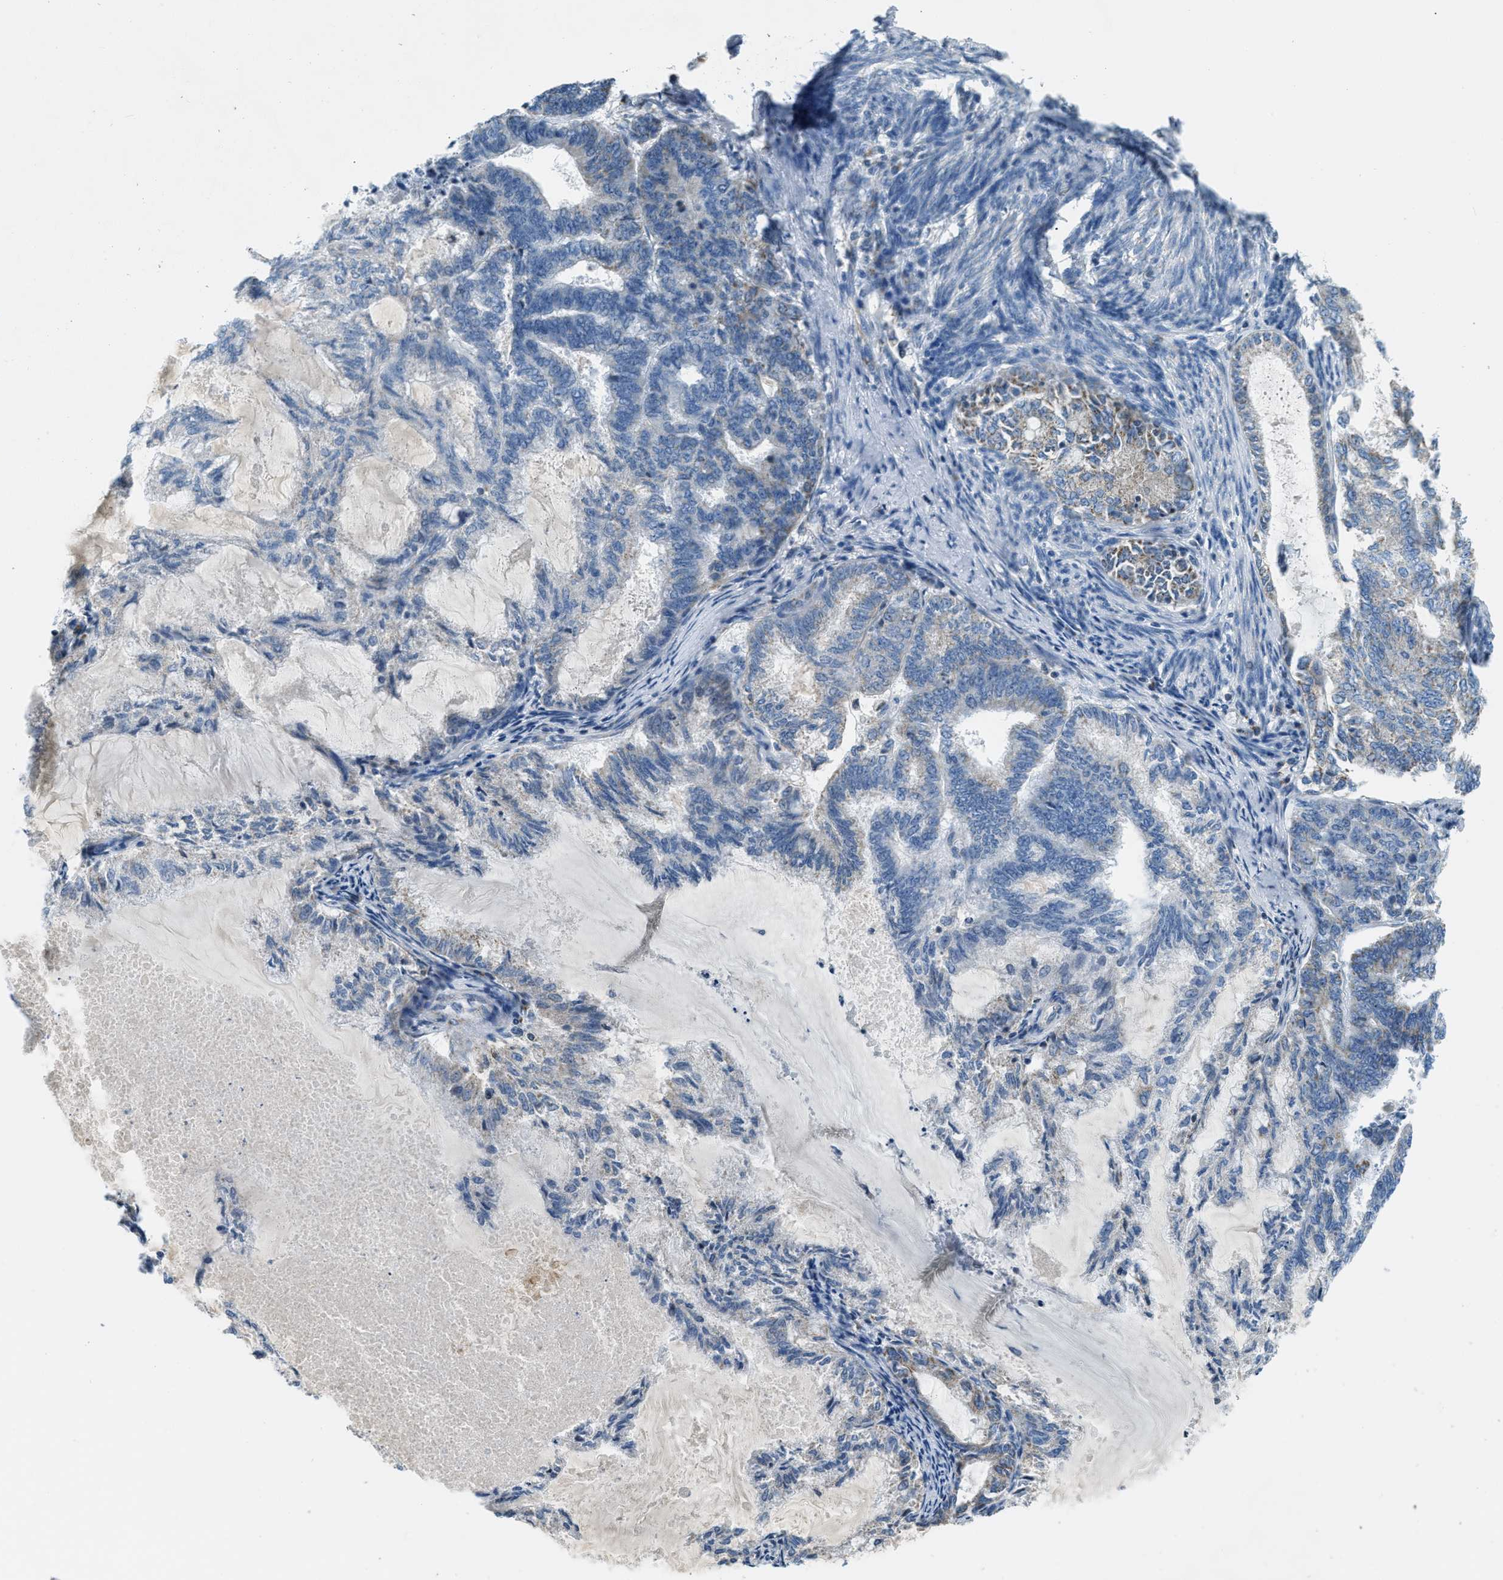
{"staining": {"intensity": "moderate", "quantity": "<25%", "location": "cytoplasmic/membranous"}, "tissue": "endometrial cancer", "cell_type": "Tumor cells", "image_type": "cancer", "snomed": [{"axis": "morphology", "description": "Adenocarcinoma, NOS"}, {"axis": "topography", "description": "Endometrium"}], "caption": "Tumor cells demonstrate low levels of moderate cytoplasmic/membranous positivity in approximately <25% of cells in endometrial adenocarcinoma. (Brightfield microscopy of DAB IHC at high magnification).", "gene": "ACADVL", "patient": {"sex": "female", "age": 86}}